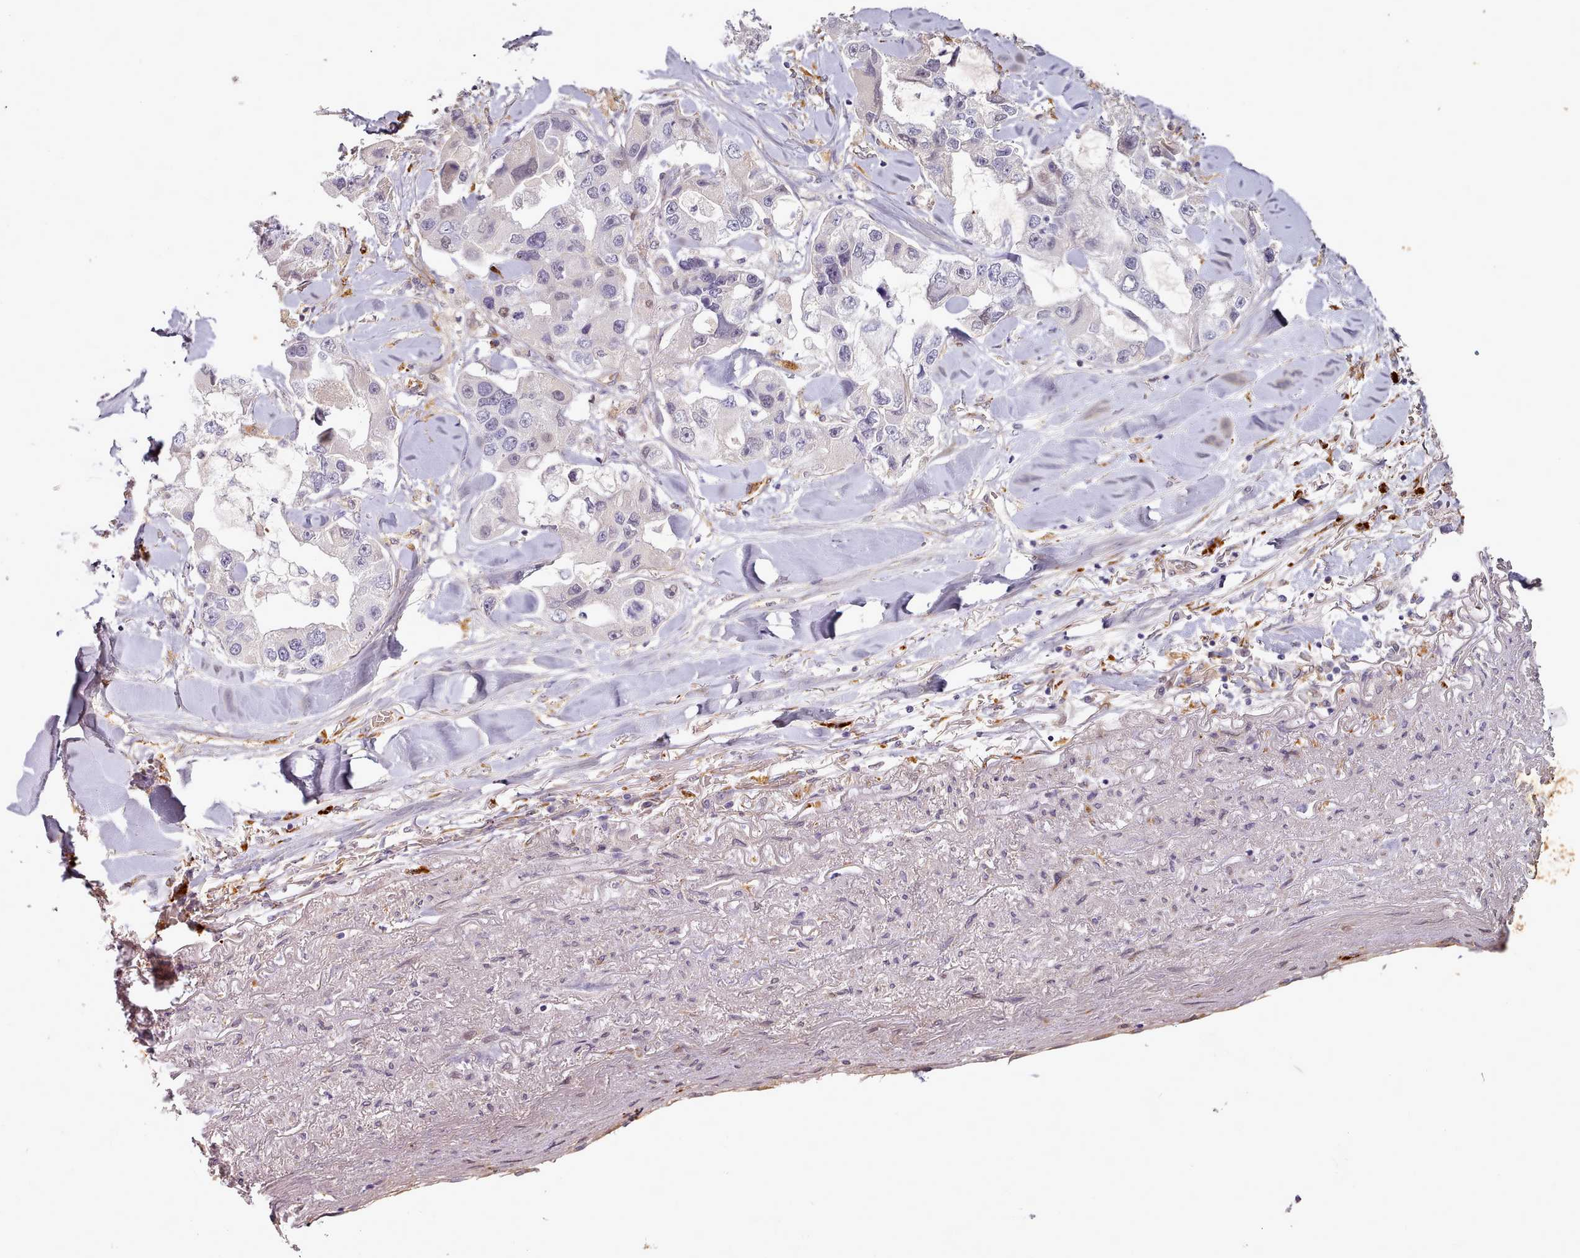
{"staining": {"intensity": "negative", "quantity": "none", "location": "none"}, "tissue": "lung cancer", "cell_type": "Tumor cells", "image_type": "cancer", "snomed": [{"axis": "morphology", "description": "Adenocarcinoma, NOS"}, {"axis": "topography", "description": "Lung"}], "caption": "The image demonstrates no staining of tumor cells in lung cancer.", "gene": "C1QTNF5", "patient": {"sex": "female", "age": 54}}